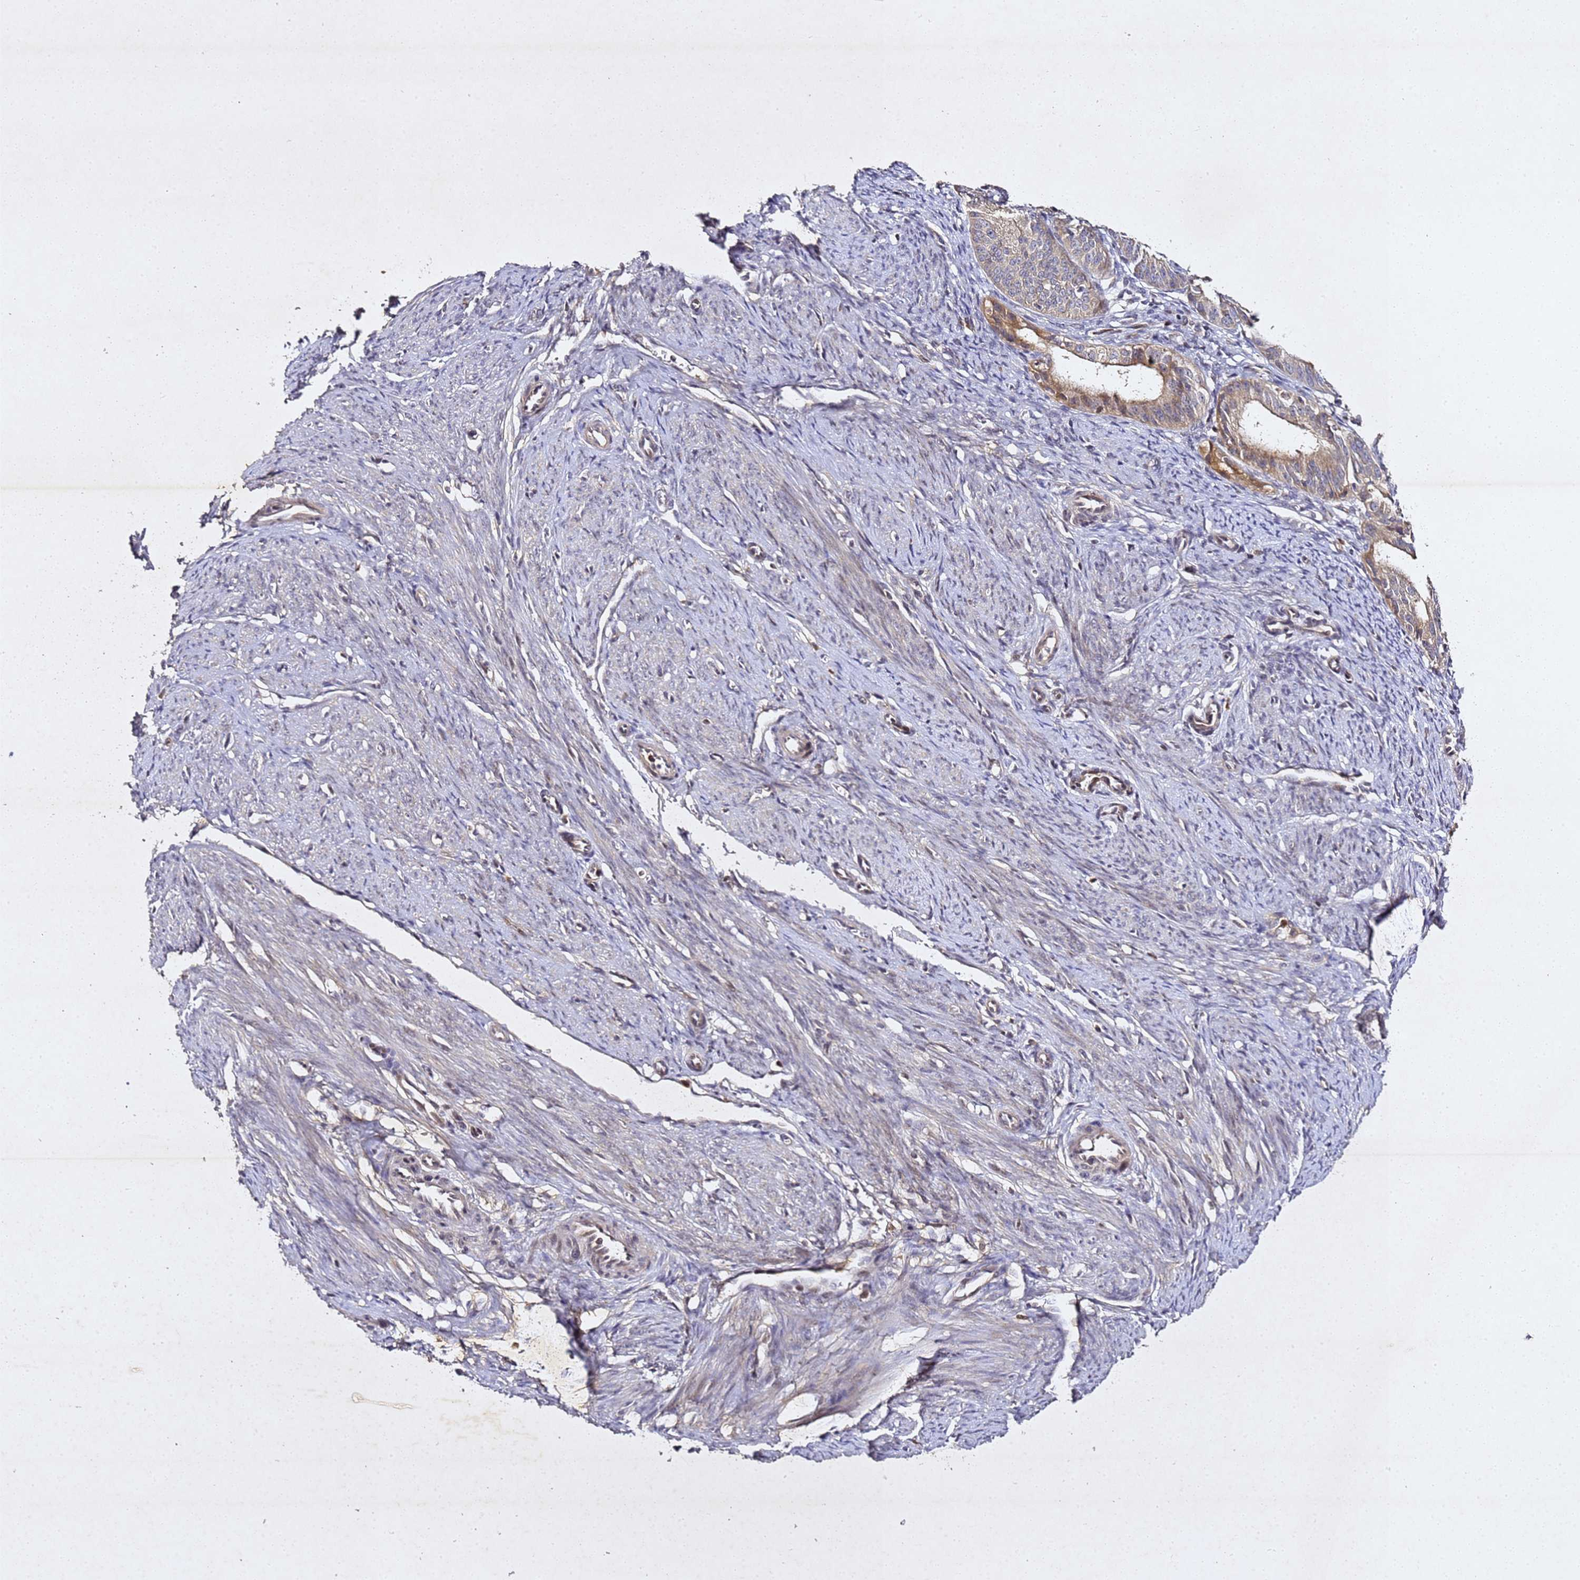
{"staining": {"intensity": "moderate", "quantity": "25%-75%", "location": "cytoplasmic/membranous"}, "tissue": "endometrial cancer", "cell_type": "Tumor cells", "image_type": "cancer", "snomed": [{"axis": "morphology", "description": "Adenocarcinoma, NOS"}, {"axis": "topography", "description": "Endometrium"}], "caption": "Endometrial cancer (adenocarcinoma) stained for a protein (brown) displays moderate cytoplasmic/membranous positive positivity in approximately 25%-75% of tumor cells.", "gene": "SV2B", "patient": {"sex": "female", "age": 51}}